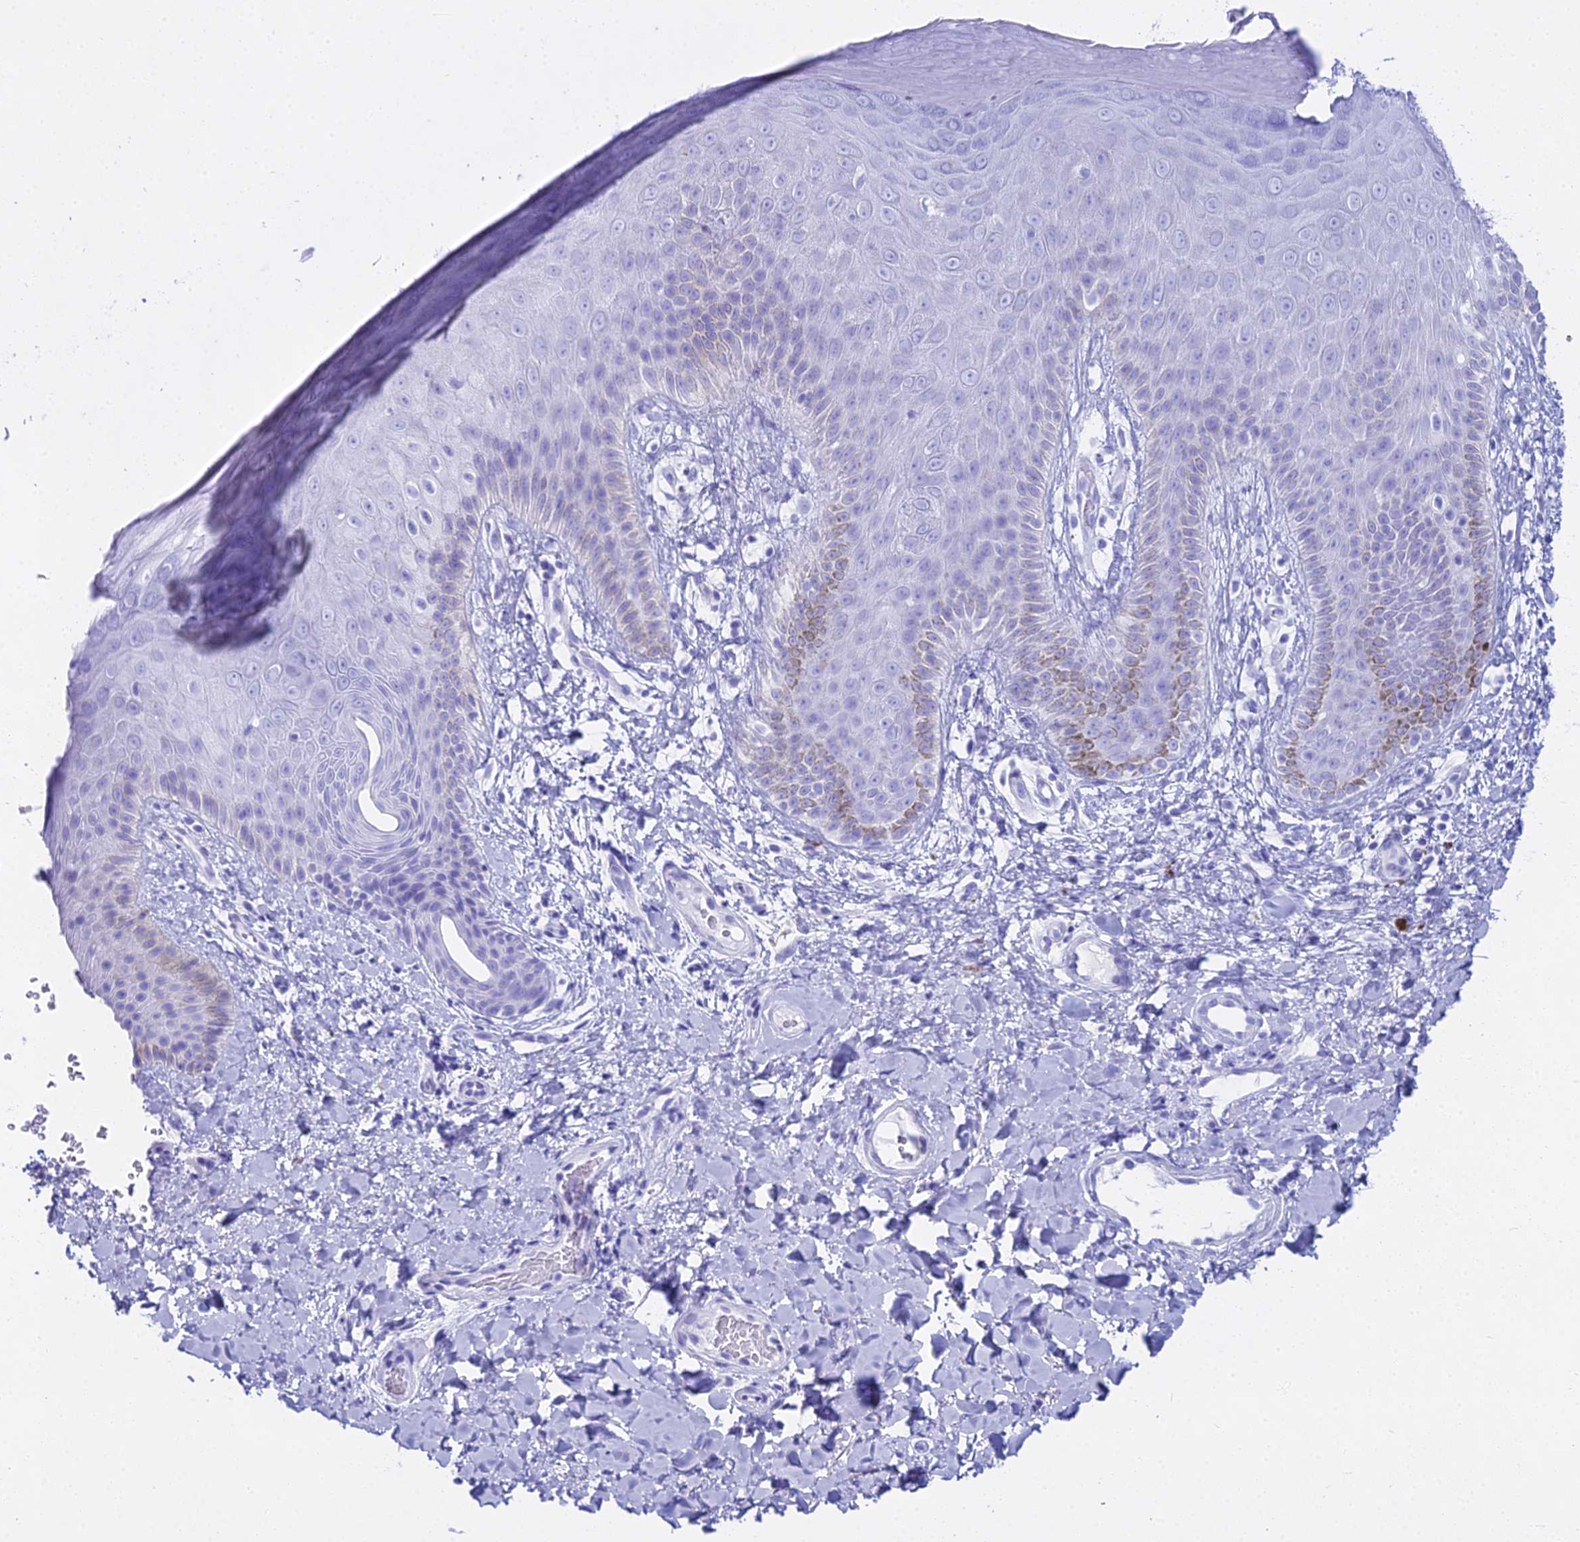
{"staining": {"intensity": "negative", "quantity": "none", "location": "none"}, "tissue": "skin", "cell_type": "Epidermal cells", "image_type": "normal", "snomed": [{"axis": "morphology", "description": "Normal tissue, NOS"}, {"axis": "morphology", "description": "Neoplasm, malignant, NOS"}, {"axis": "topography", "description": "Anal"}], "caption": "Epidermal cells show no significant positivity in benign skin.", "gene": "CGB1", "patient": {"sex": "male", "age": 47}}